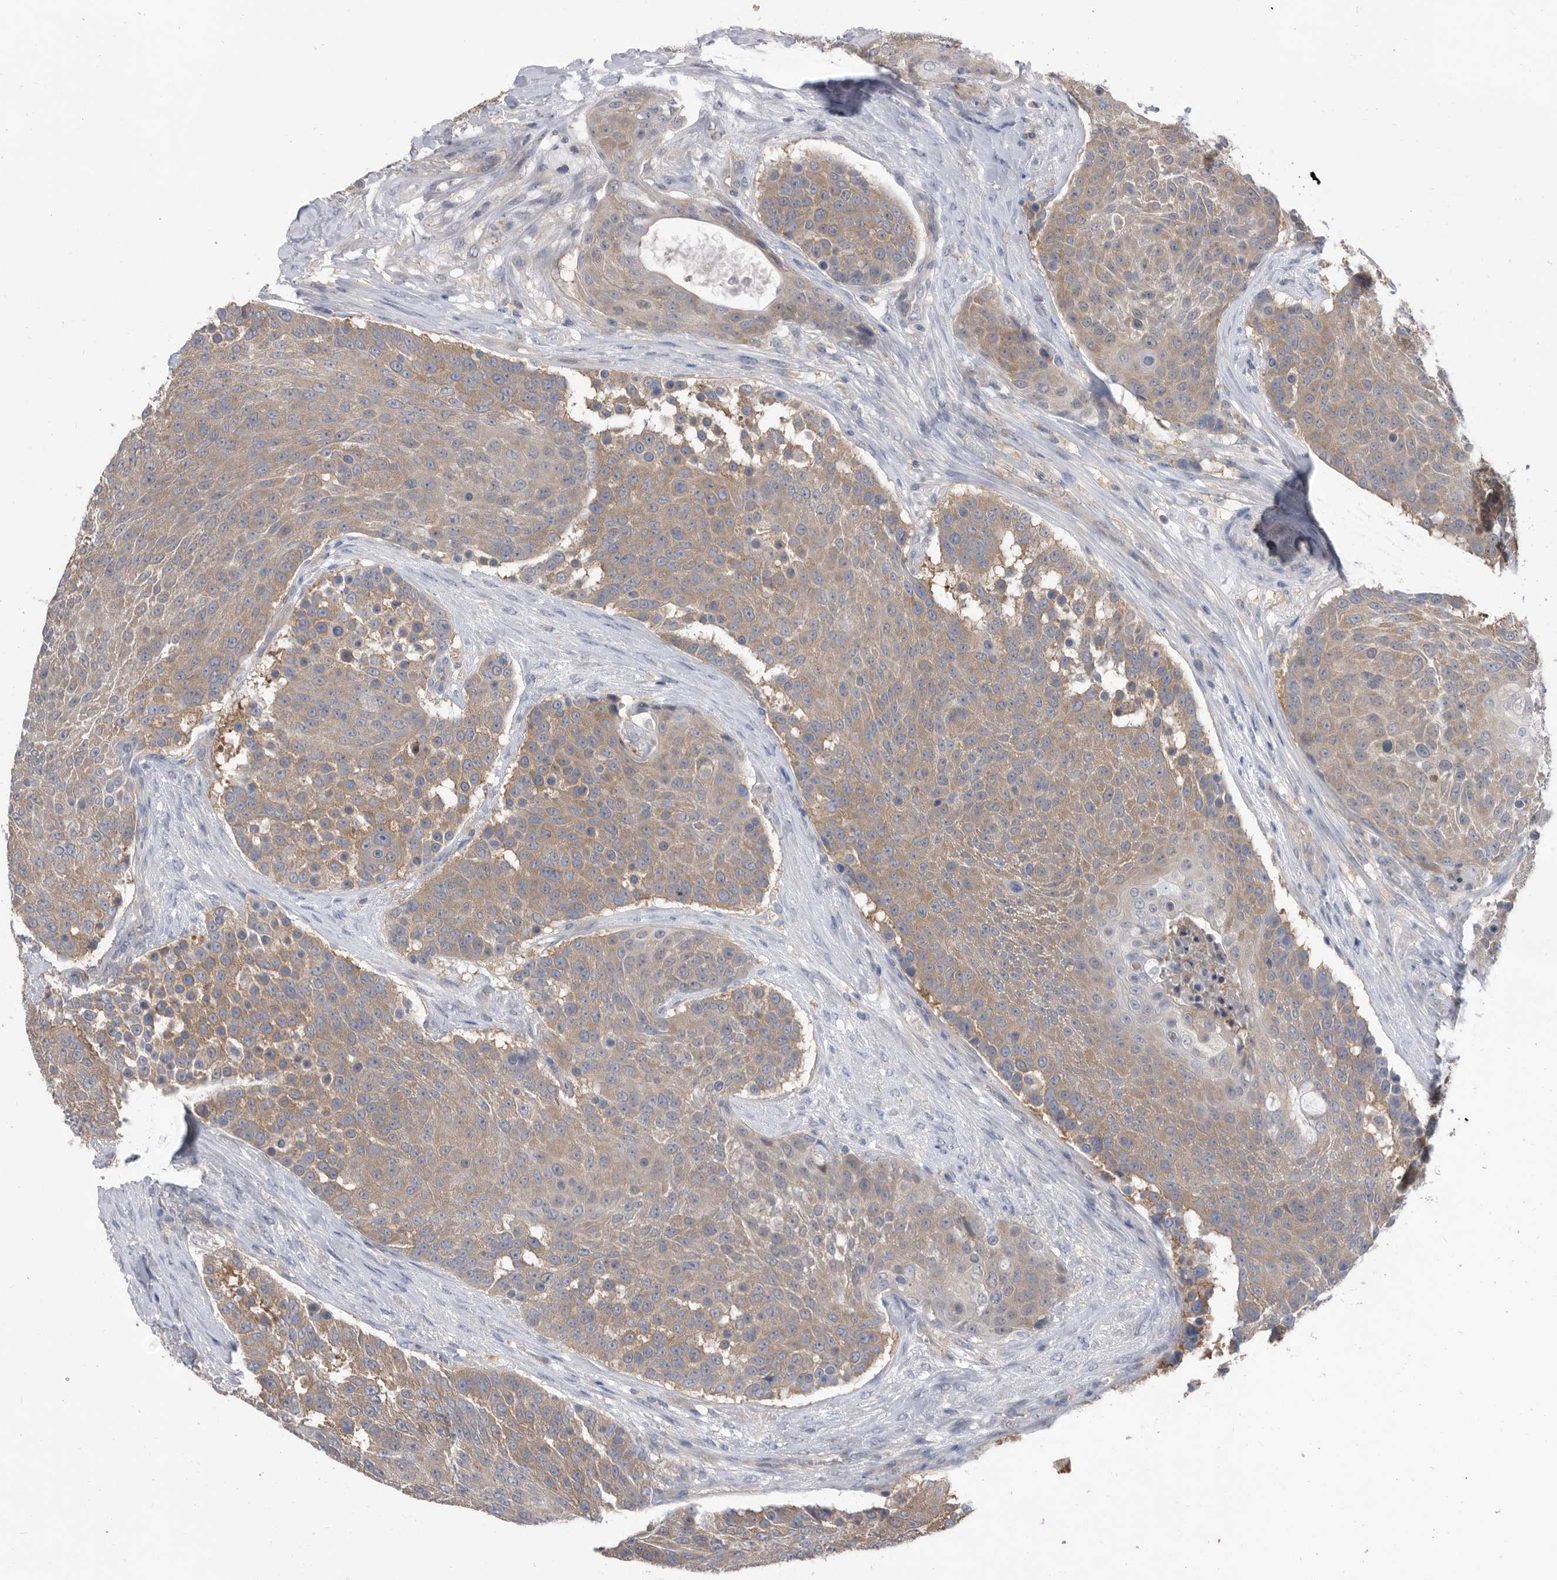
{"staining": {"intensity": "weak", "quantity": ">75%", "location": "cytoplasmic/membranous"}, "tissue": "urothelial cancer", "cell_type": "Tumor cells", "image_type": "cancer", "snomed": [{"axis": "morphology", "description": "Urothelial carcinoma, High grade"}, {"axis": "topography", "description": "Urinary bladder"}], "caption": "Brown immunohistochemical staining in urothelial cancer displays weak cytoplasmic/membranous expression in approximately >75% of tumor cells.", "gene": "CCT4", "patient": {"sex": "female", "age": 63}}